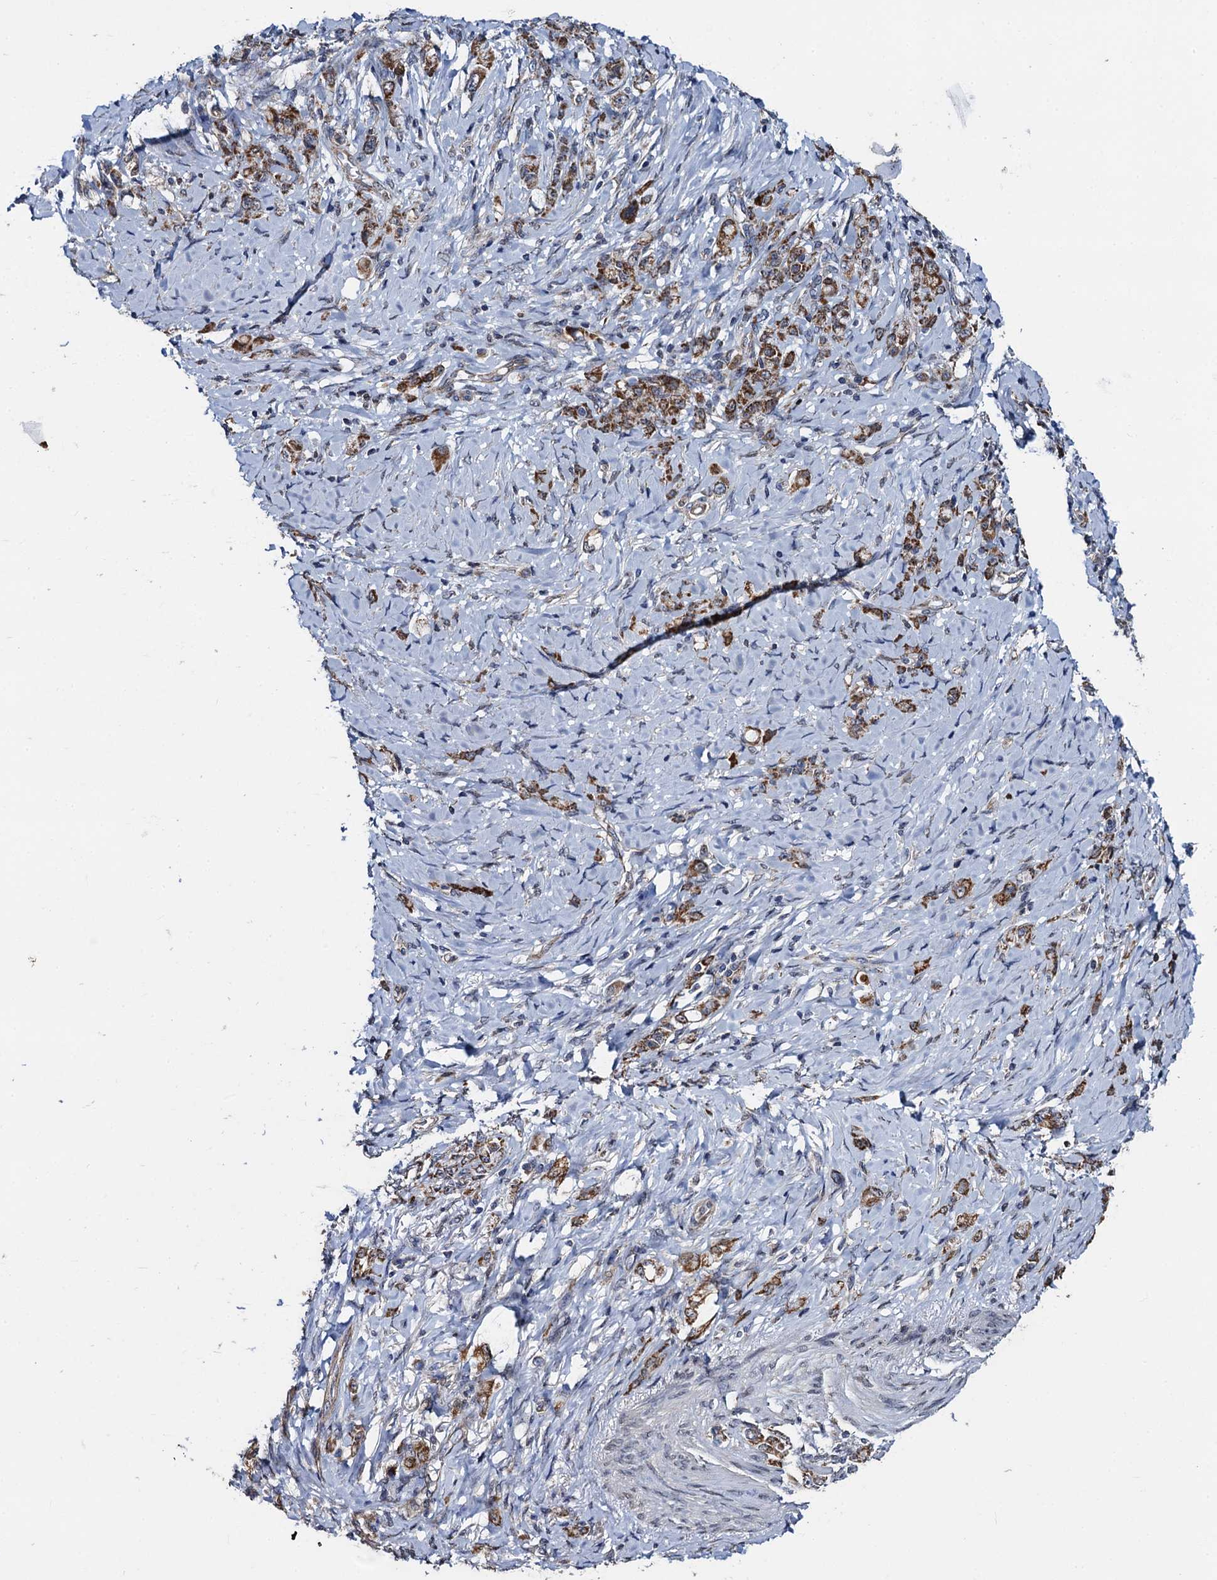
{"staining": {"intensity": "strong", "quantity": ">75%", "location": "cytoplasmic/membranous"}, "tissue": "stomach cancer", "cell_type": "Tumor cells", "image_type": "cancer", "snomed": [{"axis": "morphology", "description": "Adenocarcinoma, NOS"}, {"axis": "topography", "description": "Stomach"}], "caption": "Tumor cells display high levels of strong cytoplasmic/membranous positivity in about >75% of cells in stomach cancer (adenocarcinoma). (Brightfield microscopy of DAB IHC at high magnification).", "gene": "PTCD3", "patient": {"sex": "female", "age": 79}}